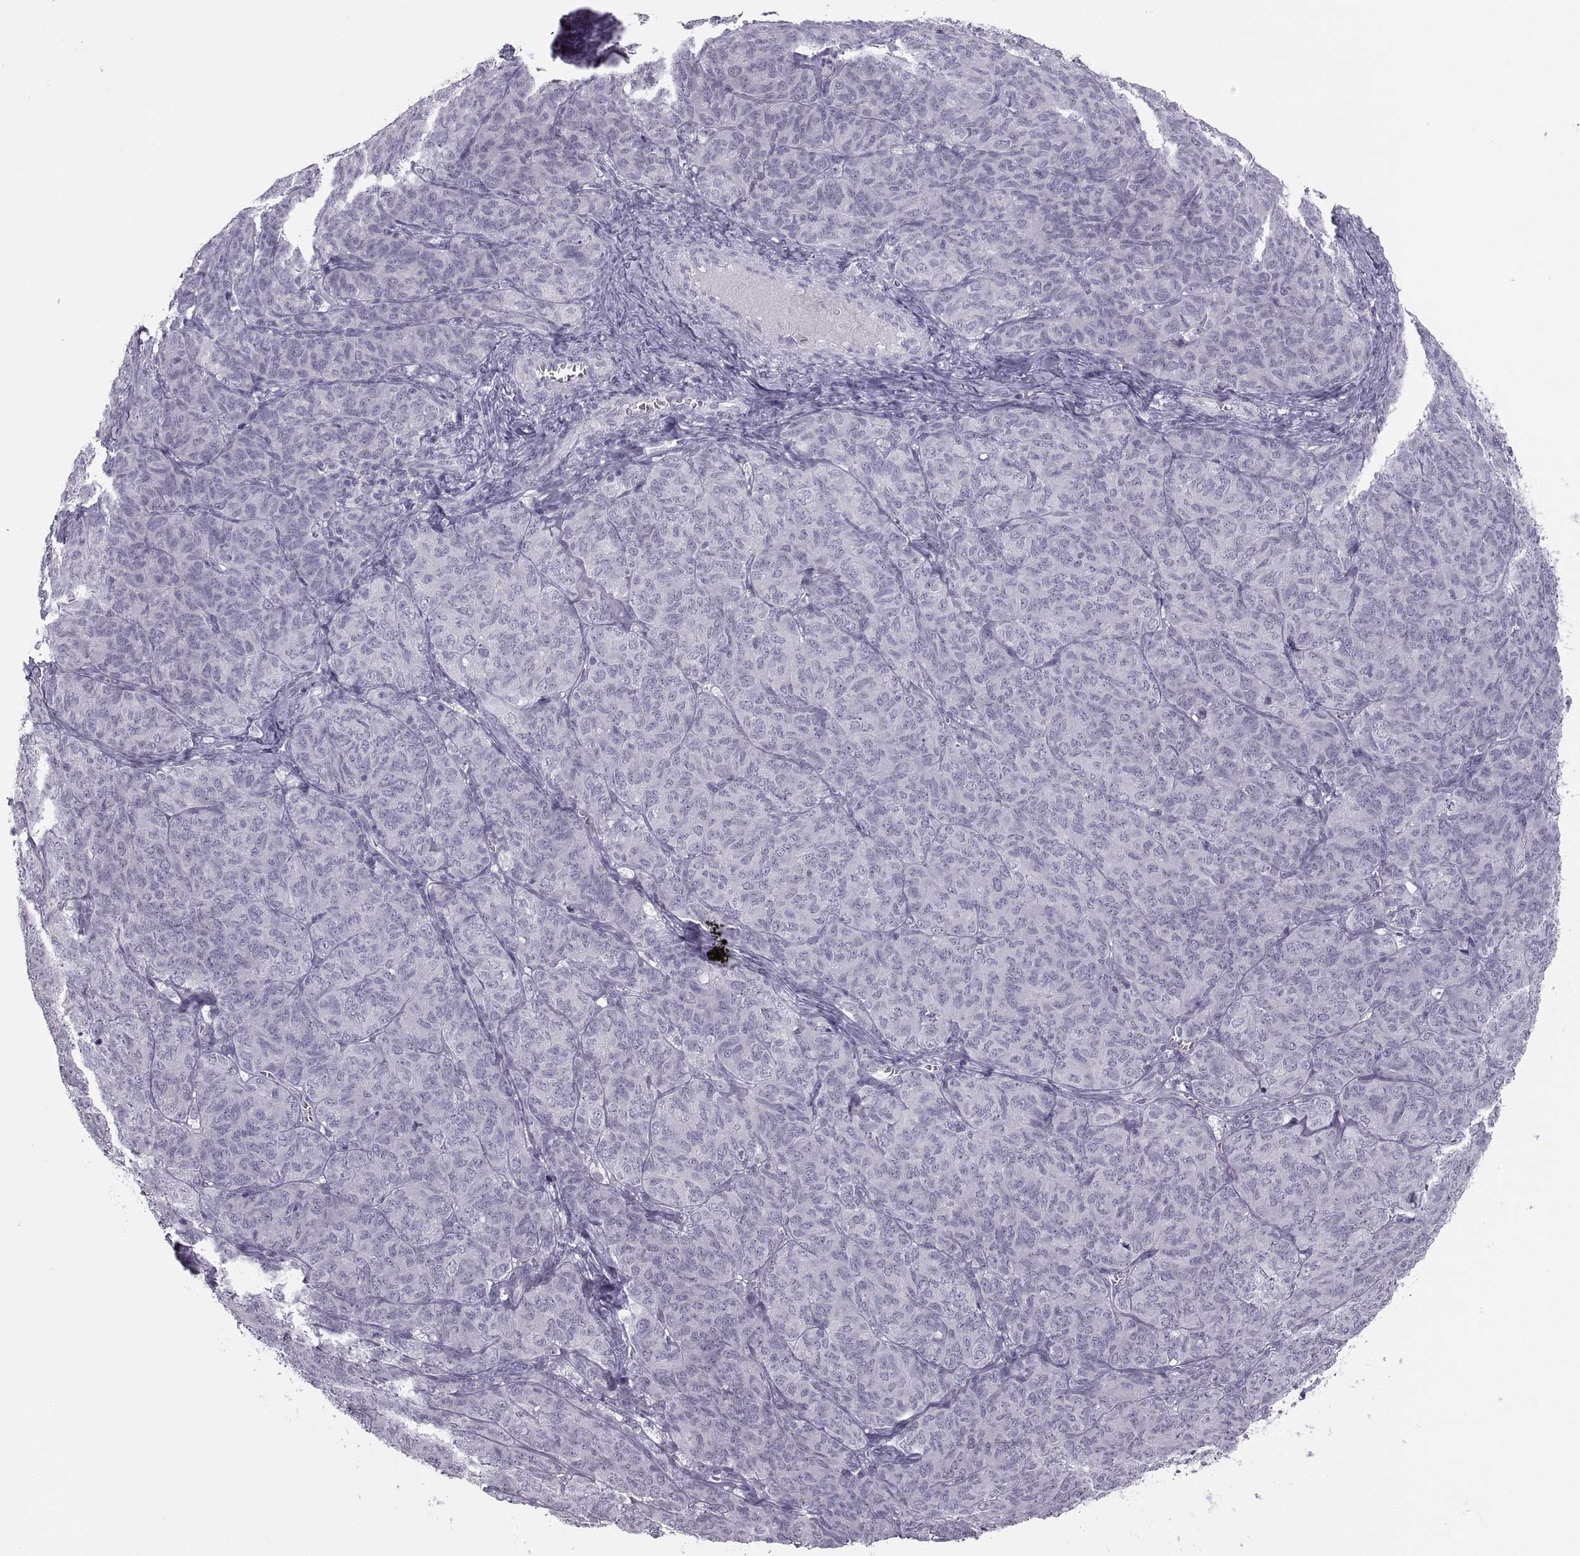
{"staining": {"intensity": "negative", "quantity": "none", "location": "none"}, "tissue": "ovarian cancer", "cell_type": "Tumor cells", "image_type": "cancer", "snomed": [{"axis": "morphology", "description": "Carcinoma, endometroid"}, {"axis": "topography", "description": "Ovary"}], "caption": "An image of human ovarian cancer (endometroid carcinoma) is negative for staining in tumor cells.", "gene": "C3orf22", "patient": {"sex": "female", "age": 80}}